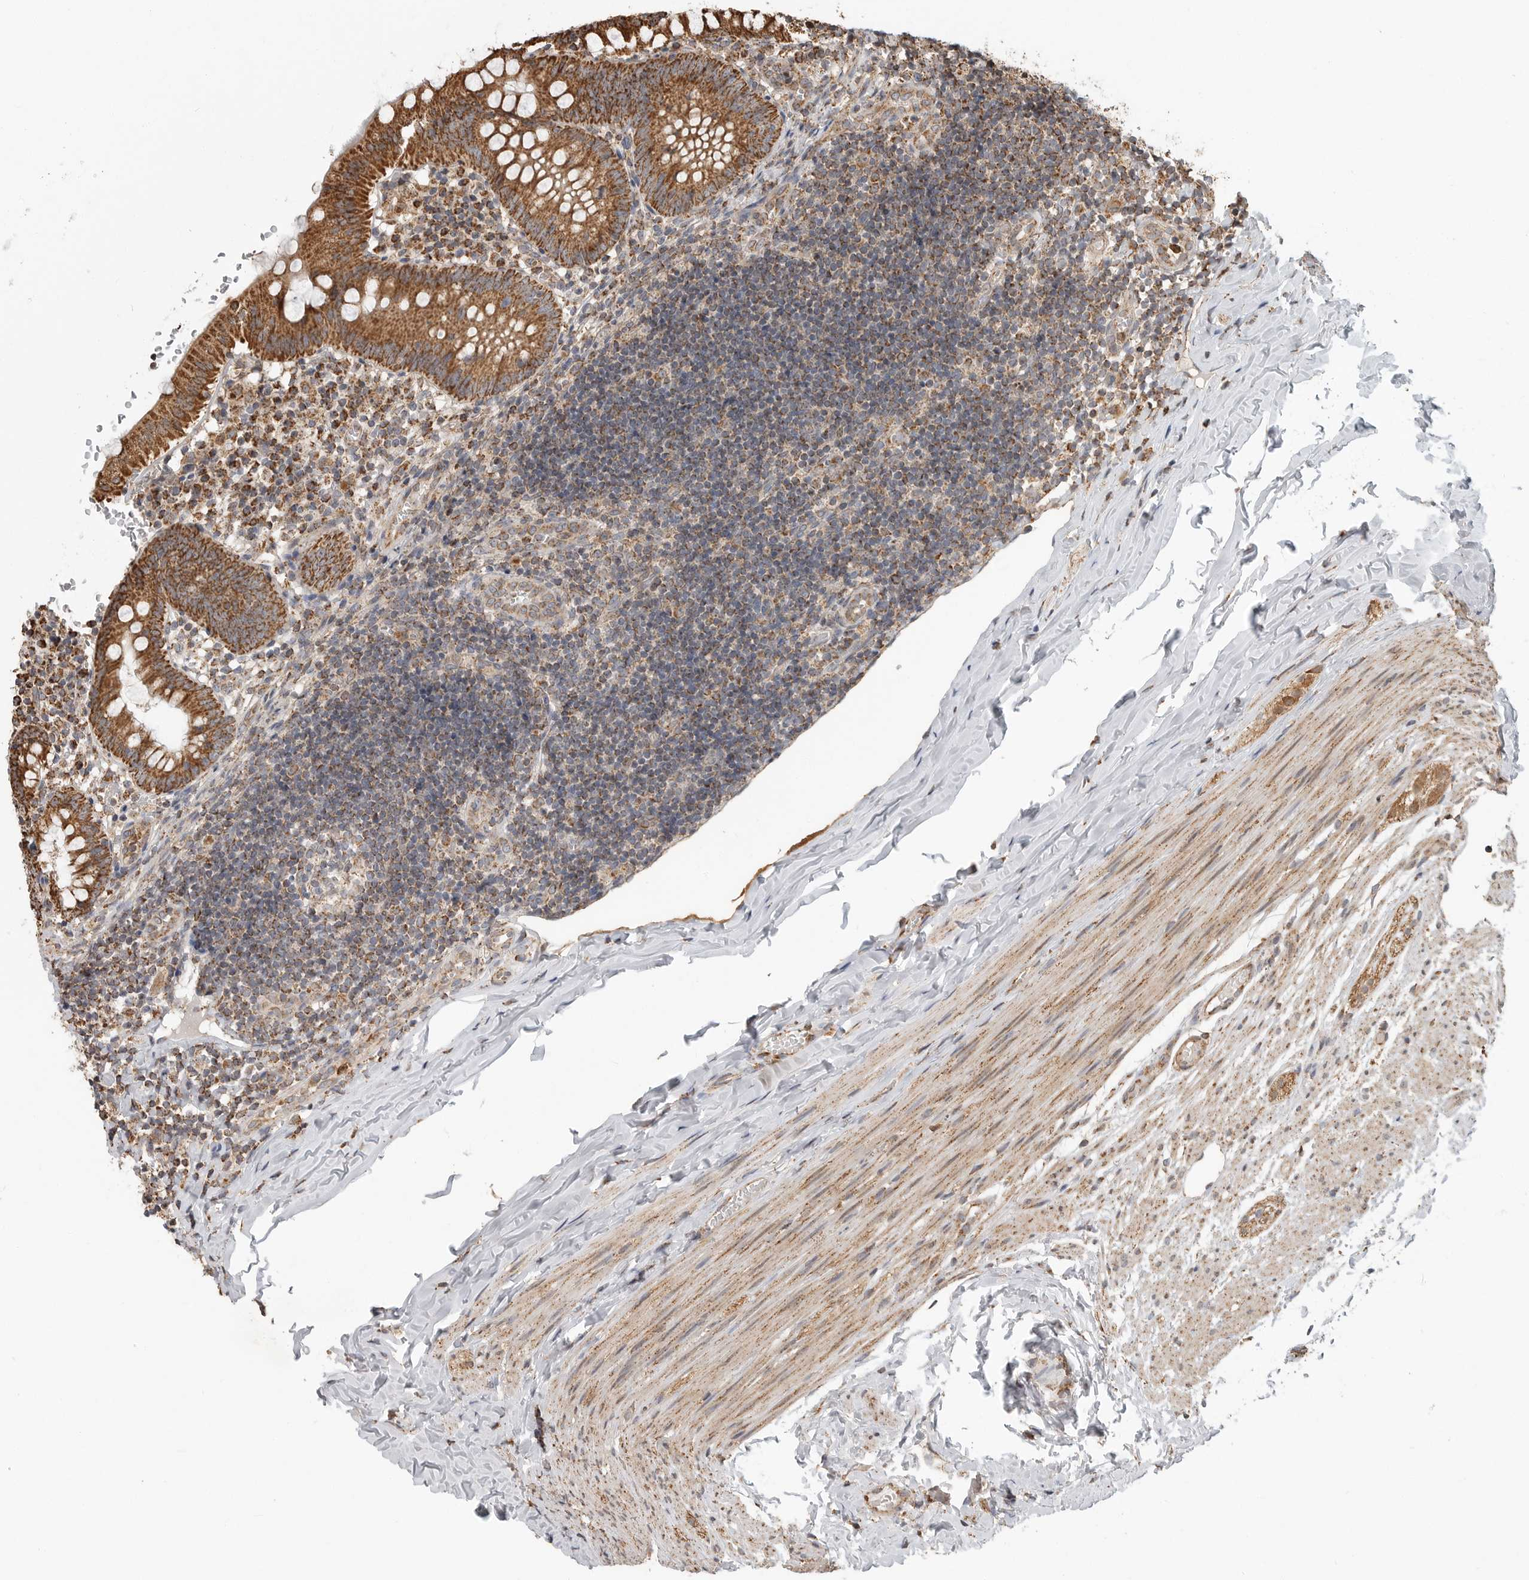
{"staining": {"intensity": "moderate", "quantity": ">75%", "location": "cytoplasmic/membranous"}, "tissue": "appendix", "cell_type": "Glandular cells", "image_type": "normal", "snomed": [{"axis": "morphology", "description": "Normal tissue, NOS"}, {"axis": "topography", "description": "Appendix"}], "caption": "Immunohistochemistry histopathology image of unremarkable human appendix stained for a protein (brown), which displays medium levels of moderate cytoplasmic/membranous positivity in approximately >75% of glandular cells.", "gene": "GCNT2", "patient": {"sex": "male", "age": 8}}